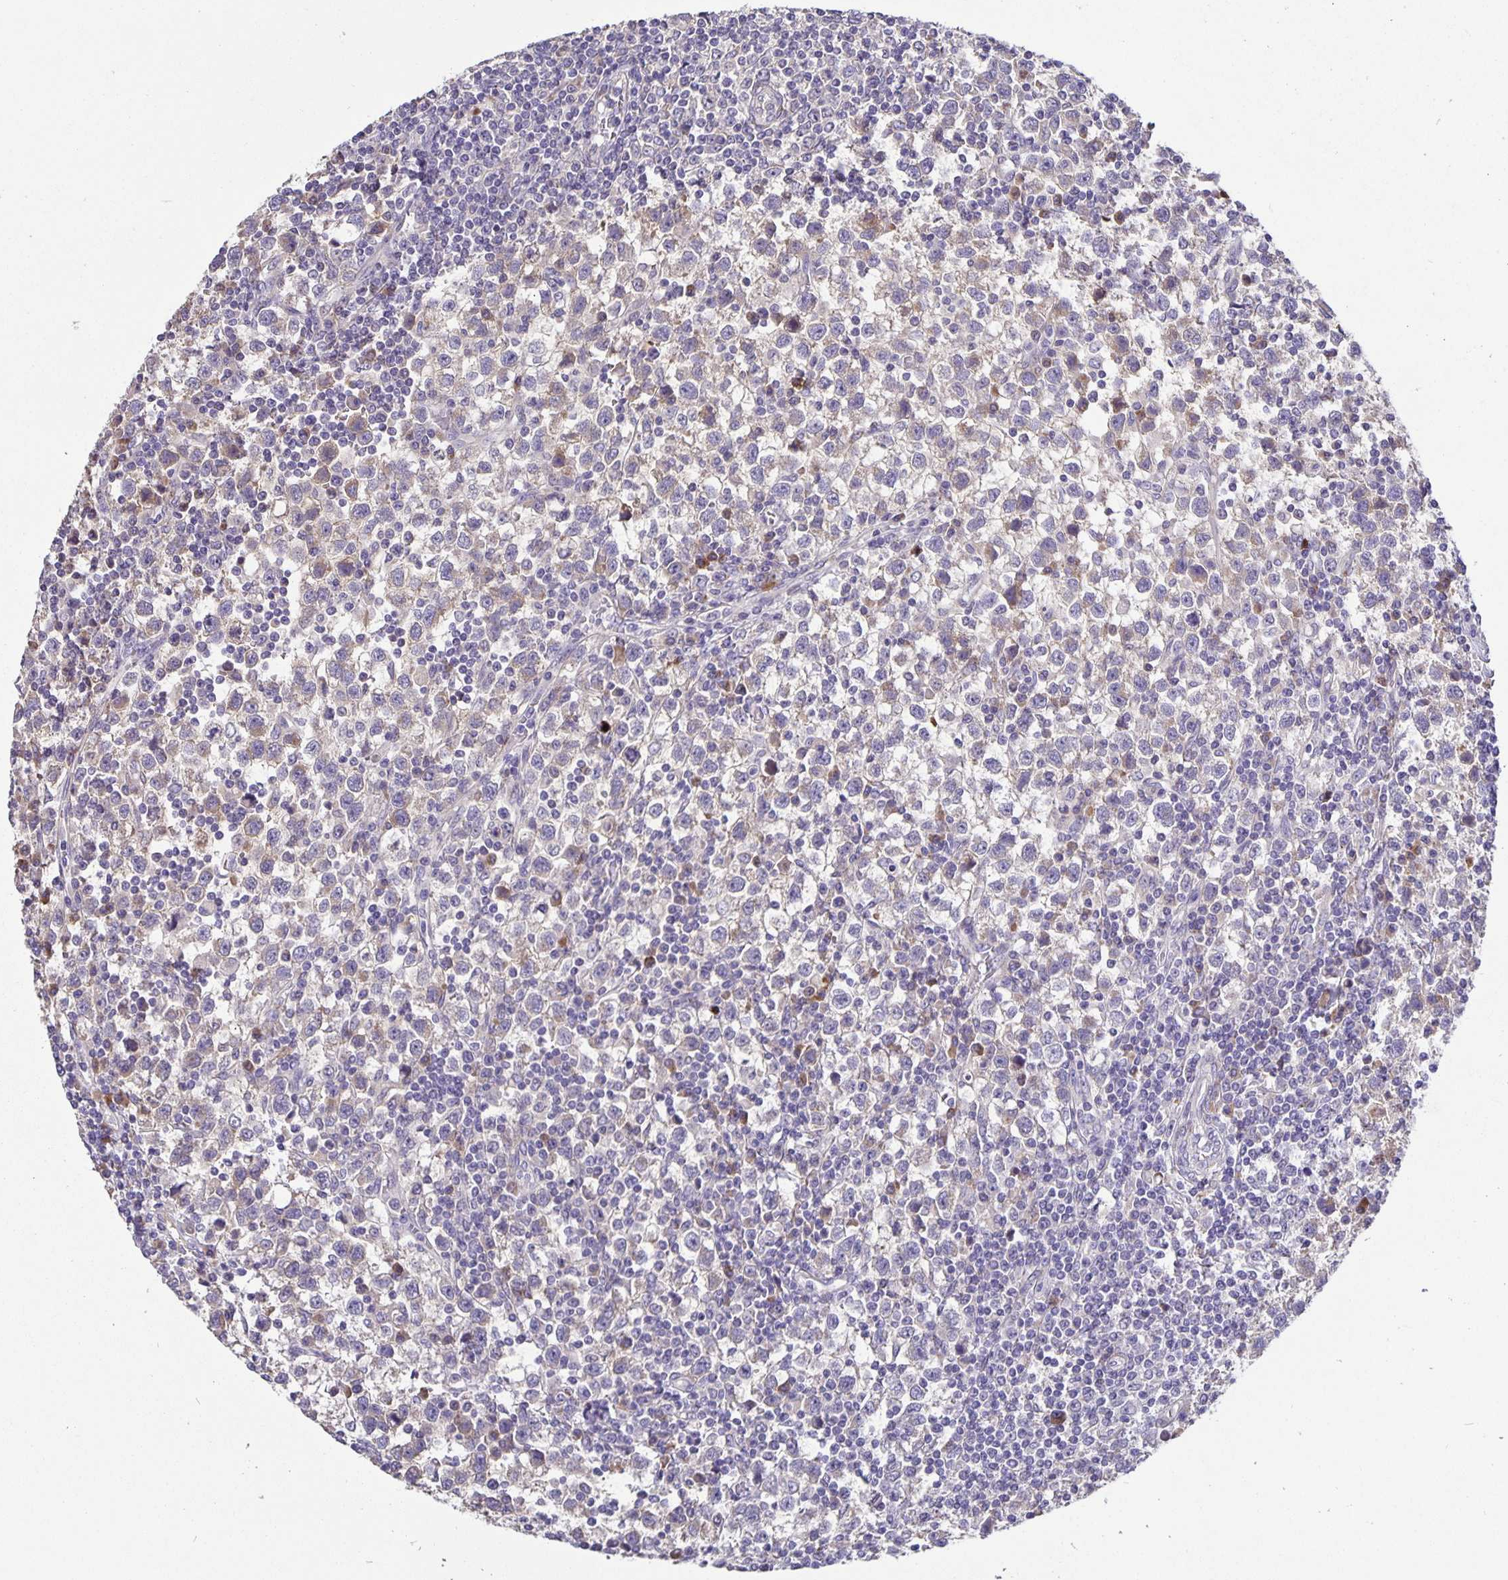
{"staining": {"intensity": "negative", "quantity": "none", "location": "none"}, "tissue": "testis cancer", "cell_type": "Tumor cells", "image_type": "cancer", "snomed": [{"axis": "morphology", "description": "Seminoma, NOS"}, {"axis": "topography", "description": "Testis"}], "caption": "An immunohistochemistry (IHC) image of seminoma (testis) is shown. There is no staining in tumor cells of seminoma (testis).", "gene": "EML6", "patient": {"sex": "male", "age": 34}}